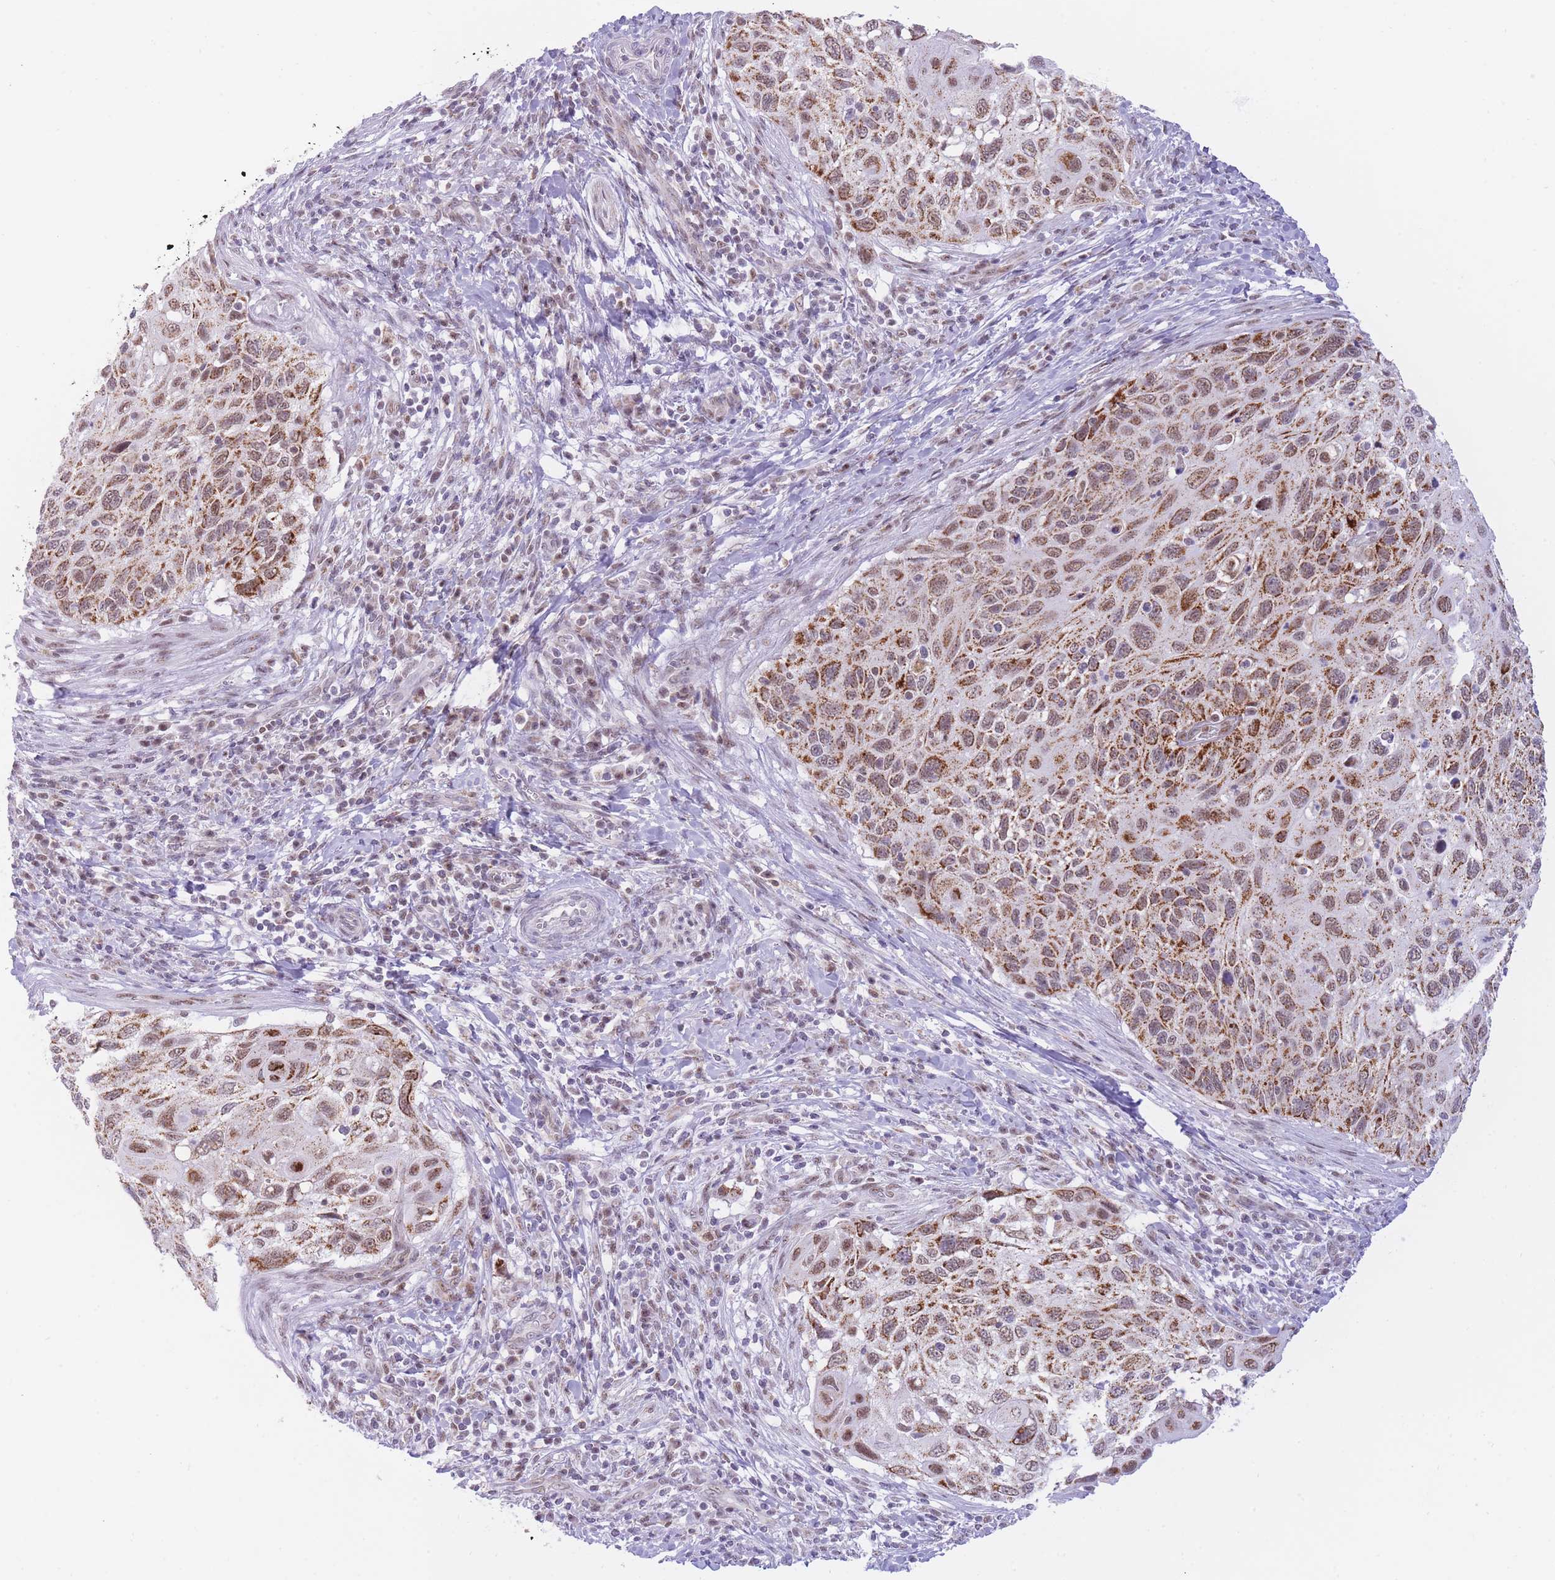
{"staining": {"intensity": "moderate", "quantity": ">75%", "location": "cytoplasmic/membranous"}, "tissue": "cervical cancer", "cell_type": "Tumor cells", "image_type": "cancer", "snomed": [{"axis": "morphology", "description": "Squamous cell carcinoma, NOS"}, {"axis": "topography", "description": "Cervix"}], "caption": "High-magnification brightfield microscopy of cervical cancer (squamous cell carcinoma) stained with DAB (brown) and counterstained with hematoxylin (blue). tumor cells exhibit moderate cytoplasmic/membranous positivity is present in approximately>75% of cells.", "gene": "CYP2B6", "patient": {"sex": "female", "age": 70}}